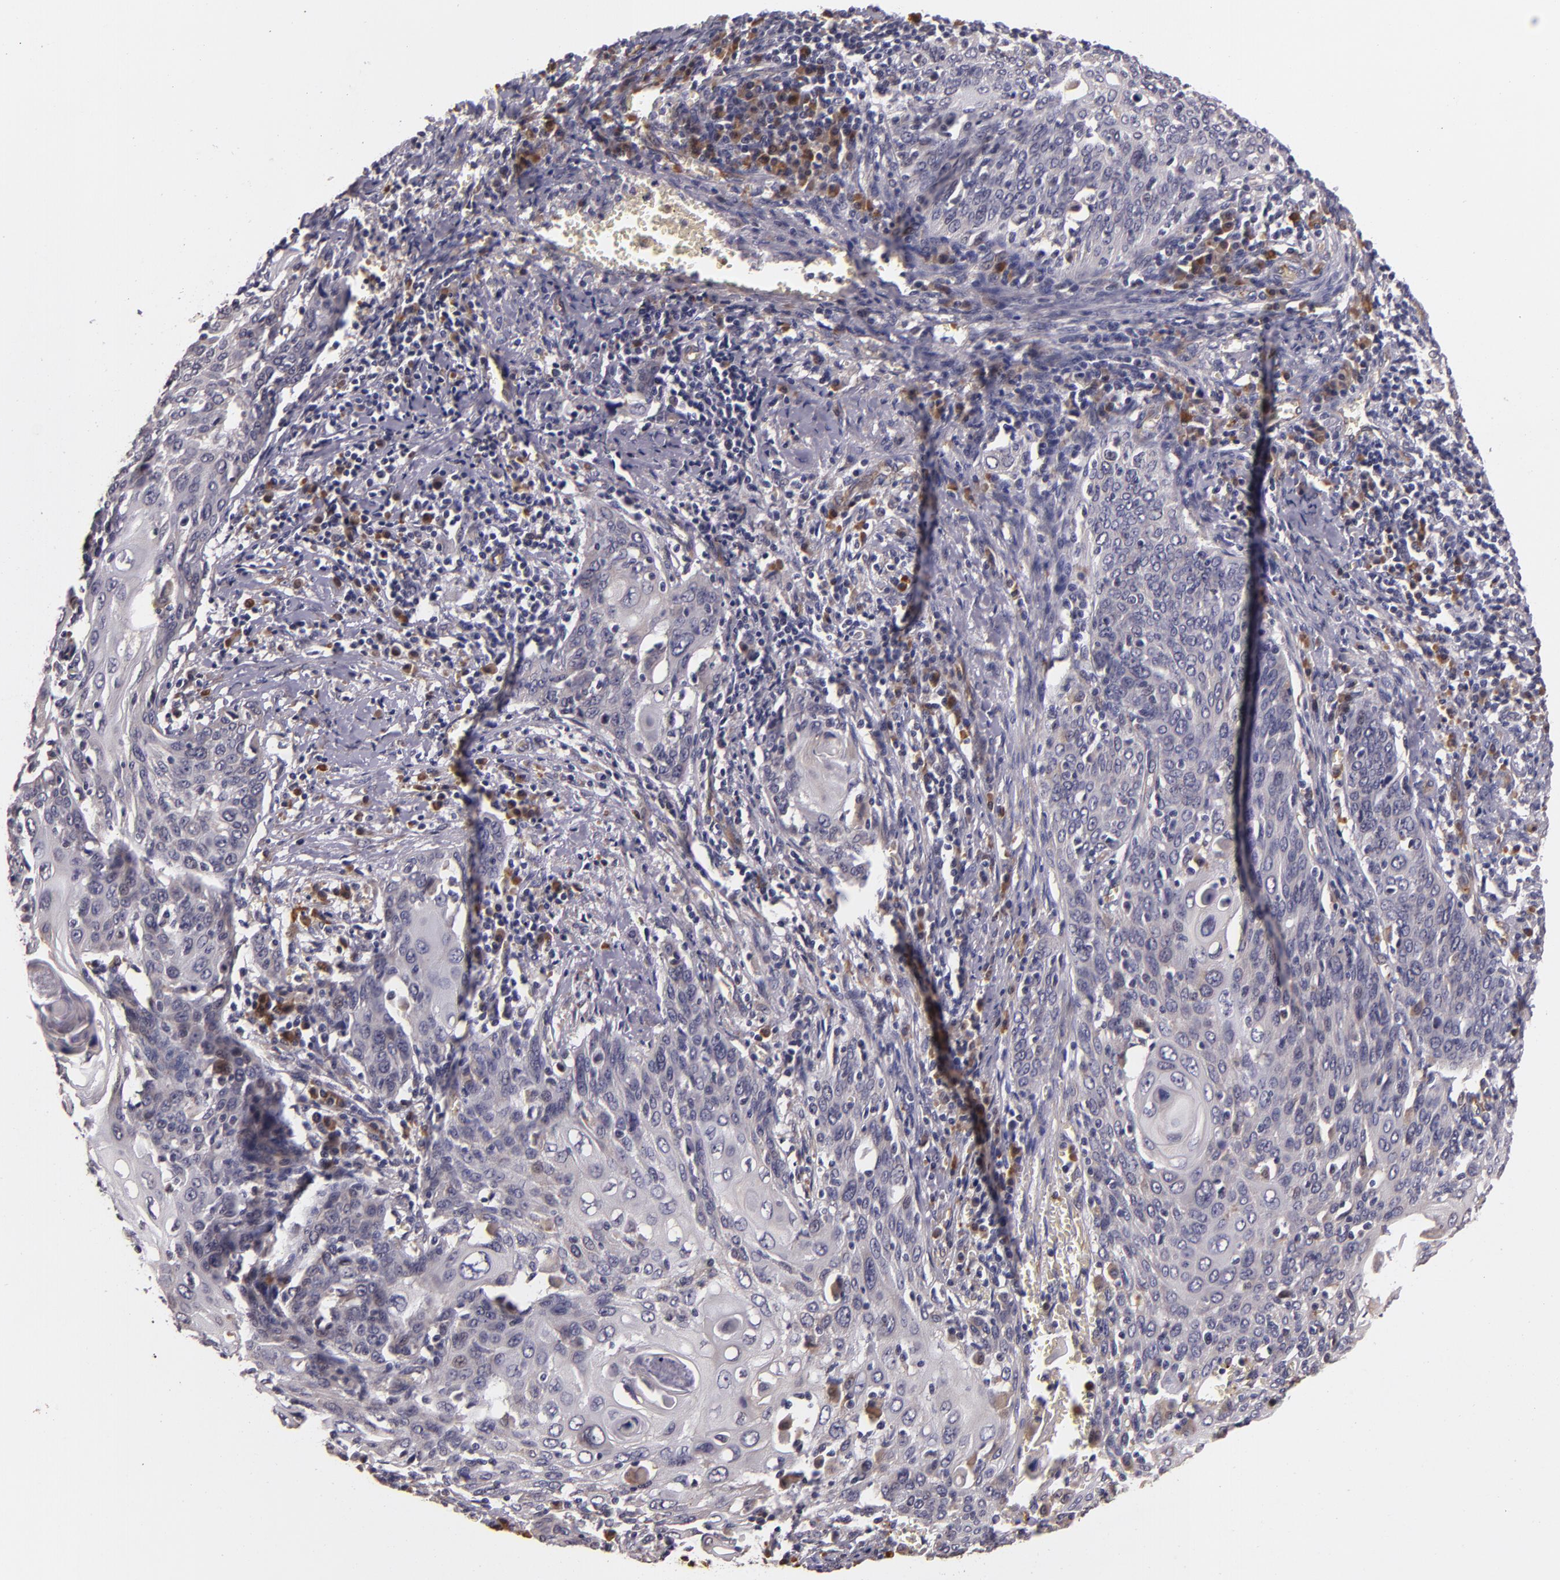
{"staining": {"intensity": "negative", "quantity": "none", "location": "none"}, "tissue": "cervical cancer", "cell_type": "Tumor cells", "image_type": "cancer", "snomed": [{"axis": "morphology", "description": "Squamous cell carcinoma, NOS"}, {"axis": "topography", "description": "Cervix"}], "caption": "A high-resolution photomicrograph shows IHC staining of cervical cancer (squamous cell carcinoma), which displays no significant staining in tumor cells.", "gene": "SYTL4", "patient": {"sex": "female", "age": 54}}